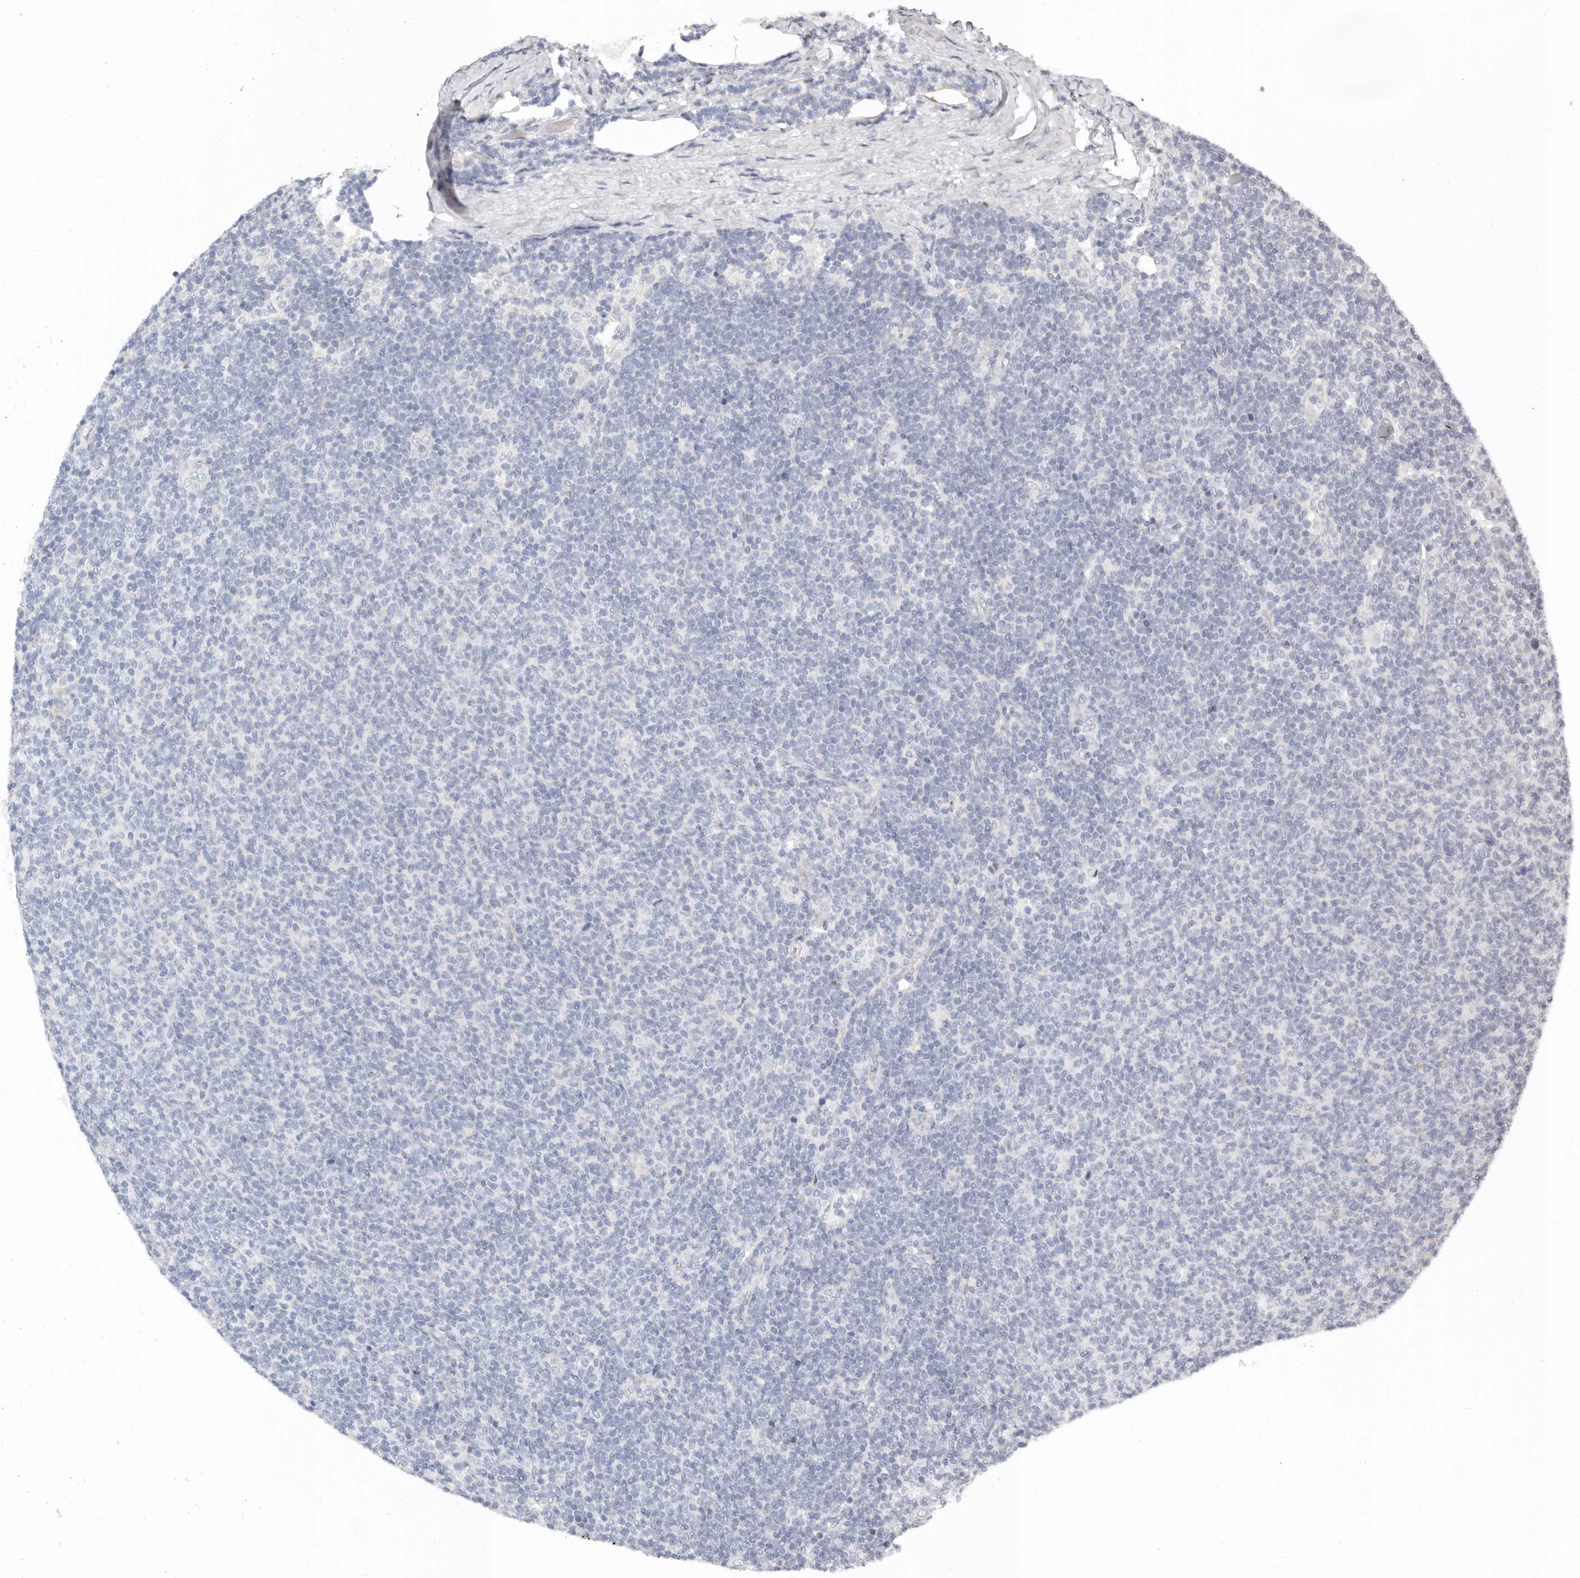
{"staining": {"intensity": "negative", "quantity": "none", "location": "none"}, "tissue": "lymphoma", "cell_type": "Tumor cells", "image_type": "cancer", "snomed": [{"axis": "morphology", "description": "Malignant lymphoma, non-Hodgkin's type, Low grade"}, {"axis": "topography", "description": "Lymph node"}], "caption": "There is no significant staining in tumor cells of malignant lymphoma, non-Hodgkin's type (low-grade). (DAB immunohistochemistry (IHC), high magnification).", "gene": "TMEM63B", "patient": {"sex": "male", "age": 66}}